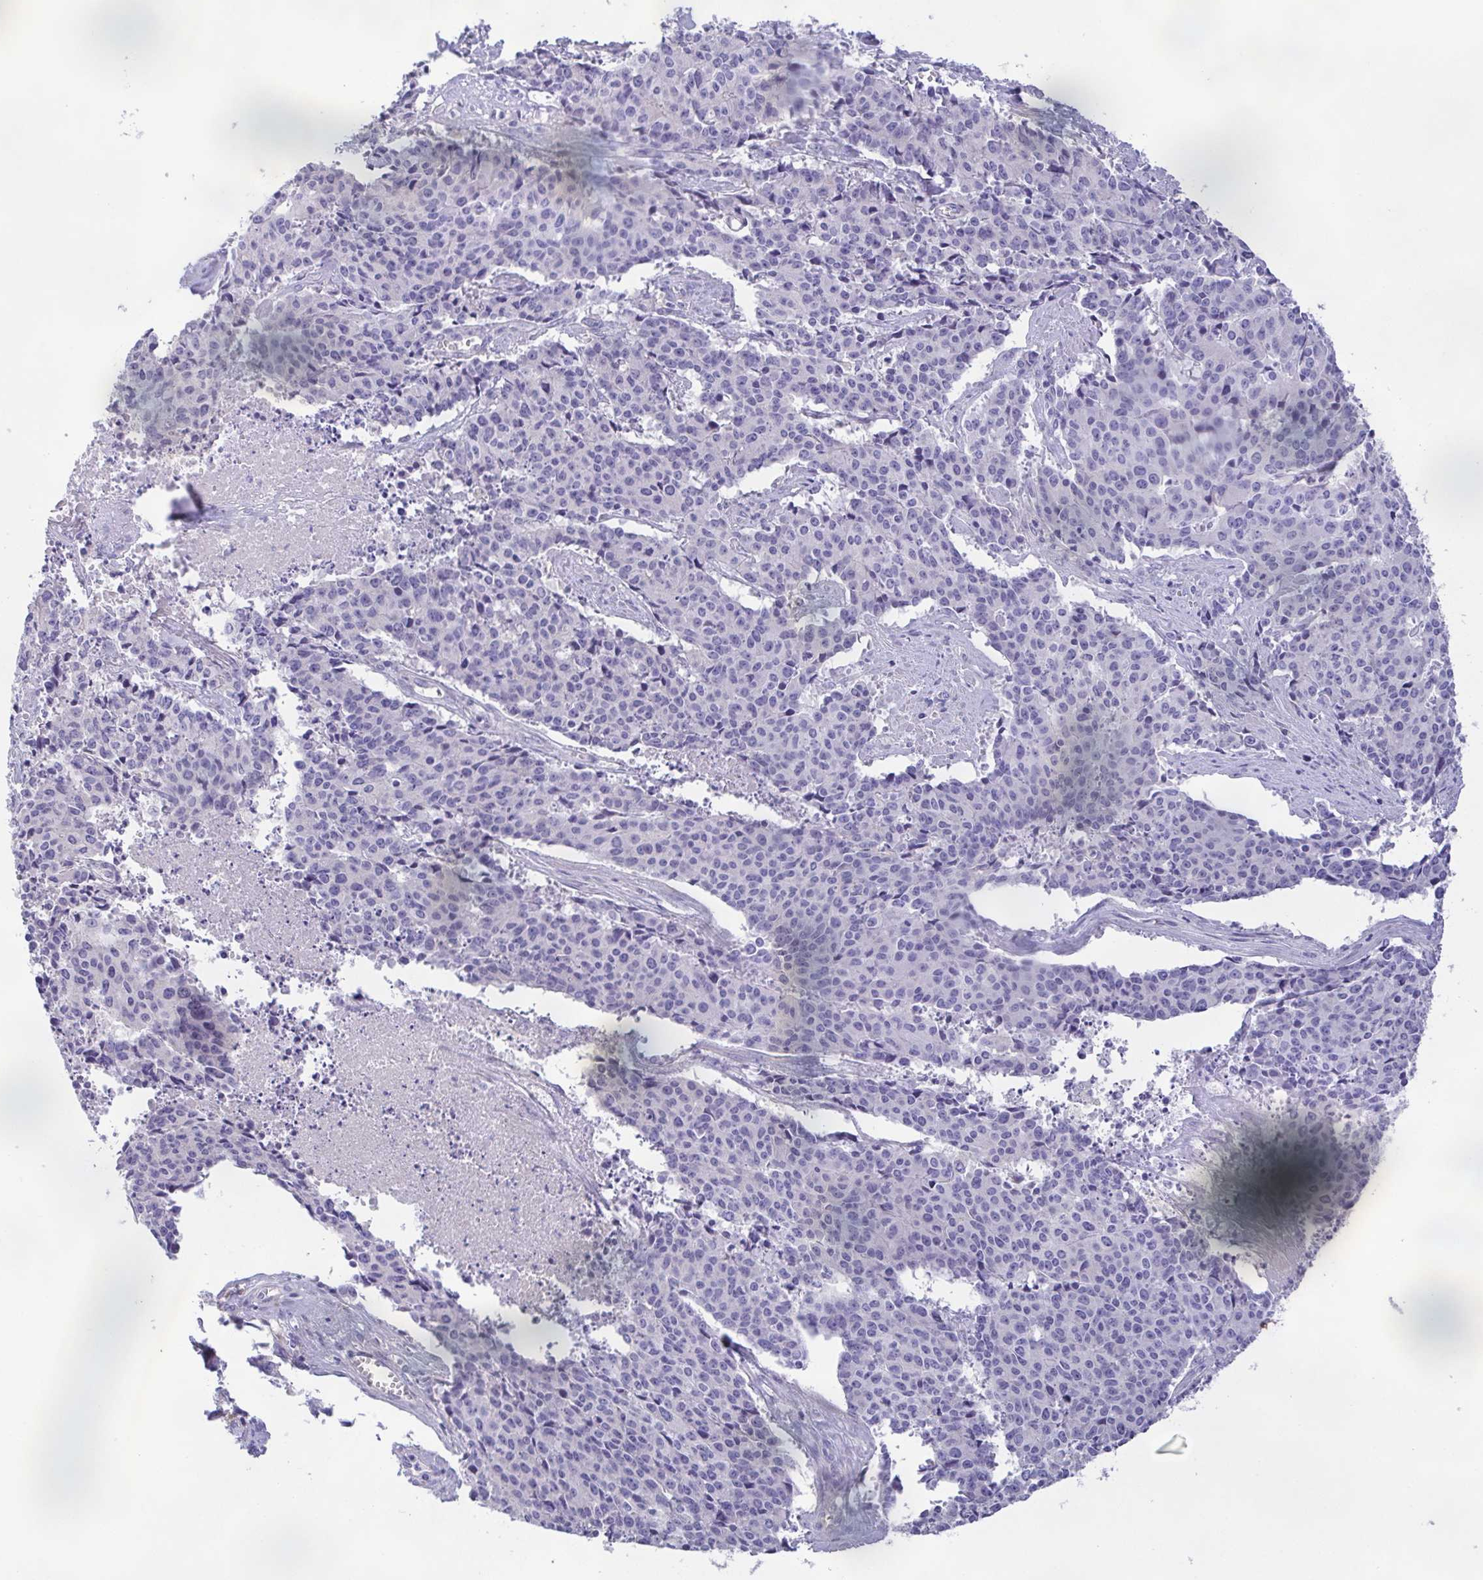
{"staining": {"intensity": "negative", "quantity": "none", "location": "none"}, "tissue": "cervical cancer", "cell_type": "Tumor cells", "image_type": "cancer", "snomed": [{"axis": "morphology", "description": "Squamous cell carcinoma, NOS"}, {"axis": "topography", "description": "Cervix"}], "caption": "Immunohistochemical staining of human cervical cancer displays no significant positivity in tumor cells. (Brightfield microscopy of DAB (3,3'-diaminobenzidine) immunohistochemistry (IHC) at high magnification).", "gene": "PKDREJ", "patient": {"sex": "female", "age": 28}}